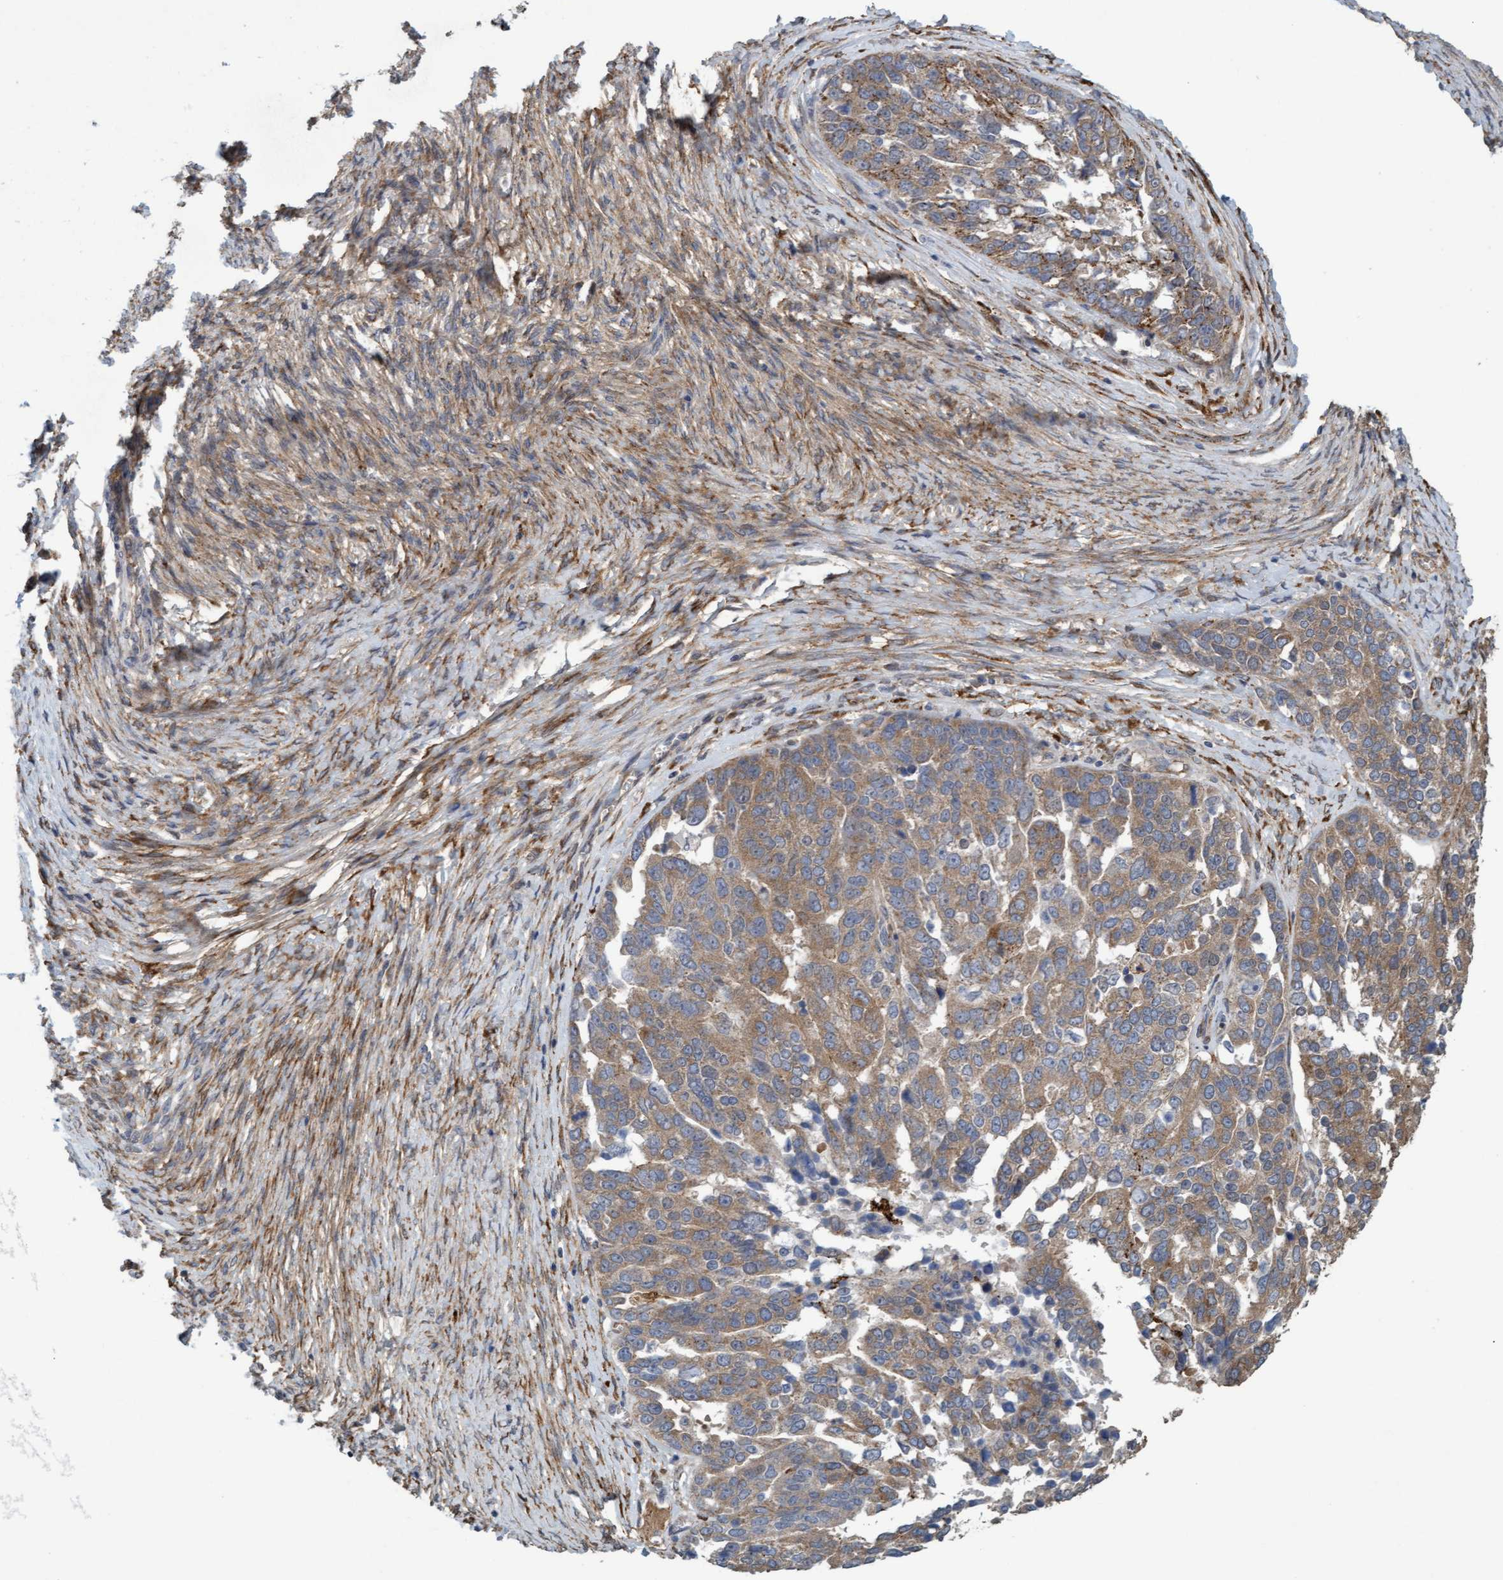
{"staining": {"intensity": "weak", "quantity": ">75%", "location": "cytoplasmic/membranous"}, "tissue": "ovarian cancer", "cell_type": "Tumor cells", "image_type": "cancer", "snomed": [{"axis": "morphology", "description": "Cystadenocarcinoma, serous, NOS"}, {"axis": "topography", "description": "Ovary"}], "caption": "IHC (DAB) staining of ovarian cancer demonstrates weak cytoplasmic/membranous protein positivity in approximately >75% of tumor cells.", "gene": "DDHD2", "patient": {"sex": "female", "age": 44}}